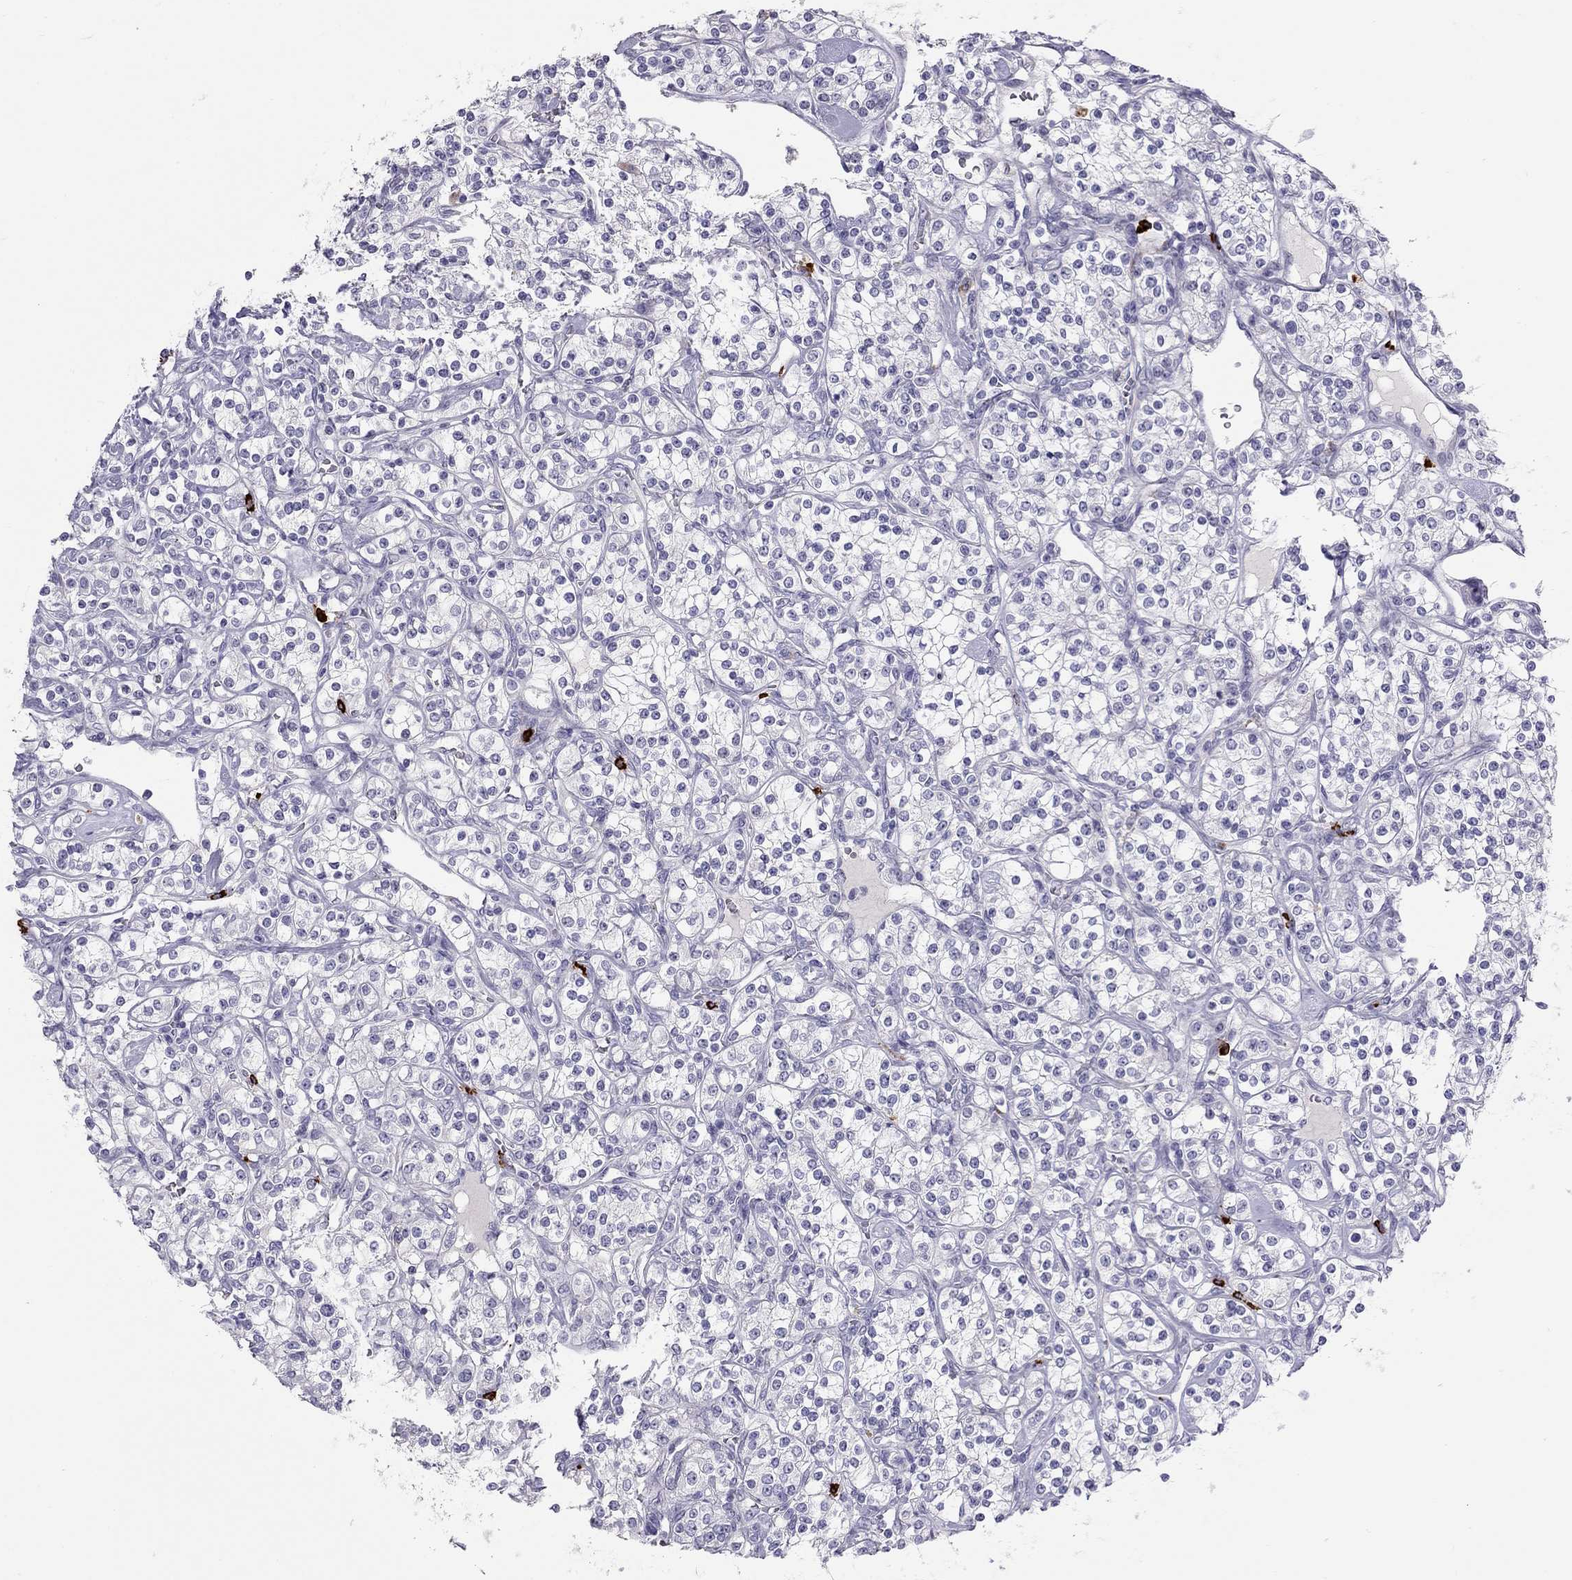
{"staining": {"intensity": "negative", "quantity": "none", "location": "none"}, "tissue": "renal cancer", "cell_type": "Tumor cells", "image_type": "cancer", "snomed": [{"axis": "morphology", "description": "Adenocarcinoma, NOS"}, {"axis": "topography", "description": "Kidney"}], "caption": "Adenocarcinoma (renal) was stained to show a protein in brown. There is no significant positivity in tumor cells.", "gene": "IL17REL", "patient": {"sex": "male", "age": 77}}